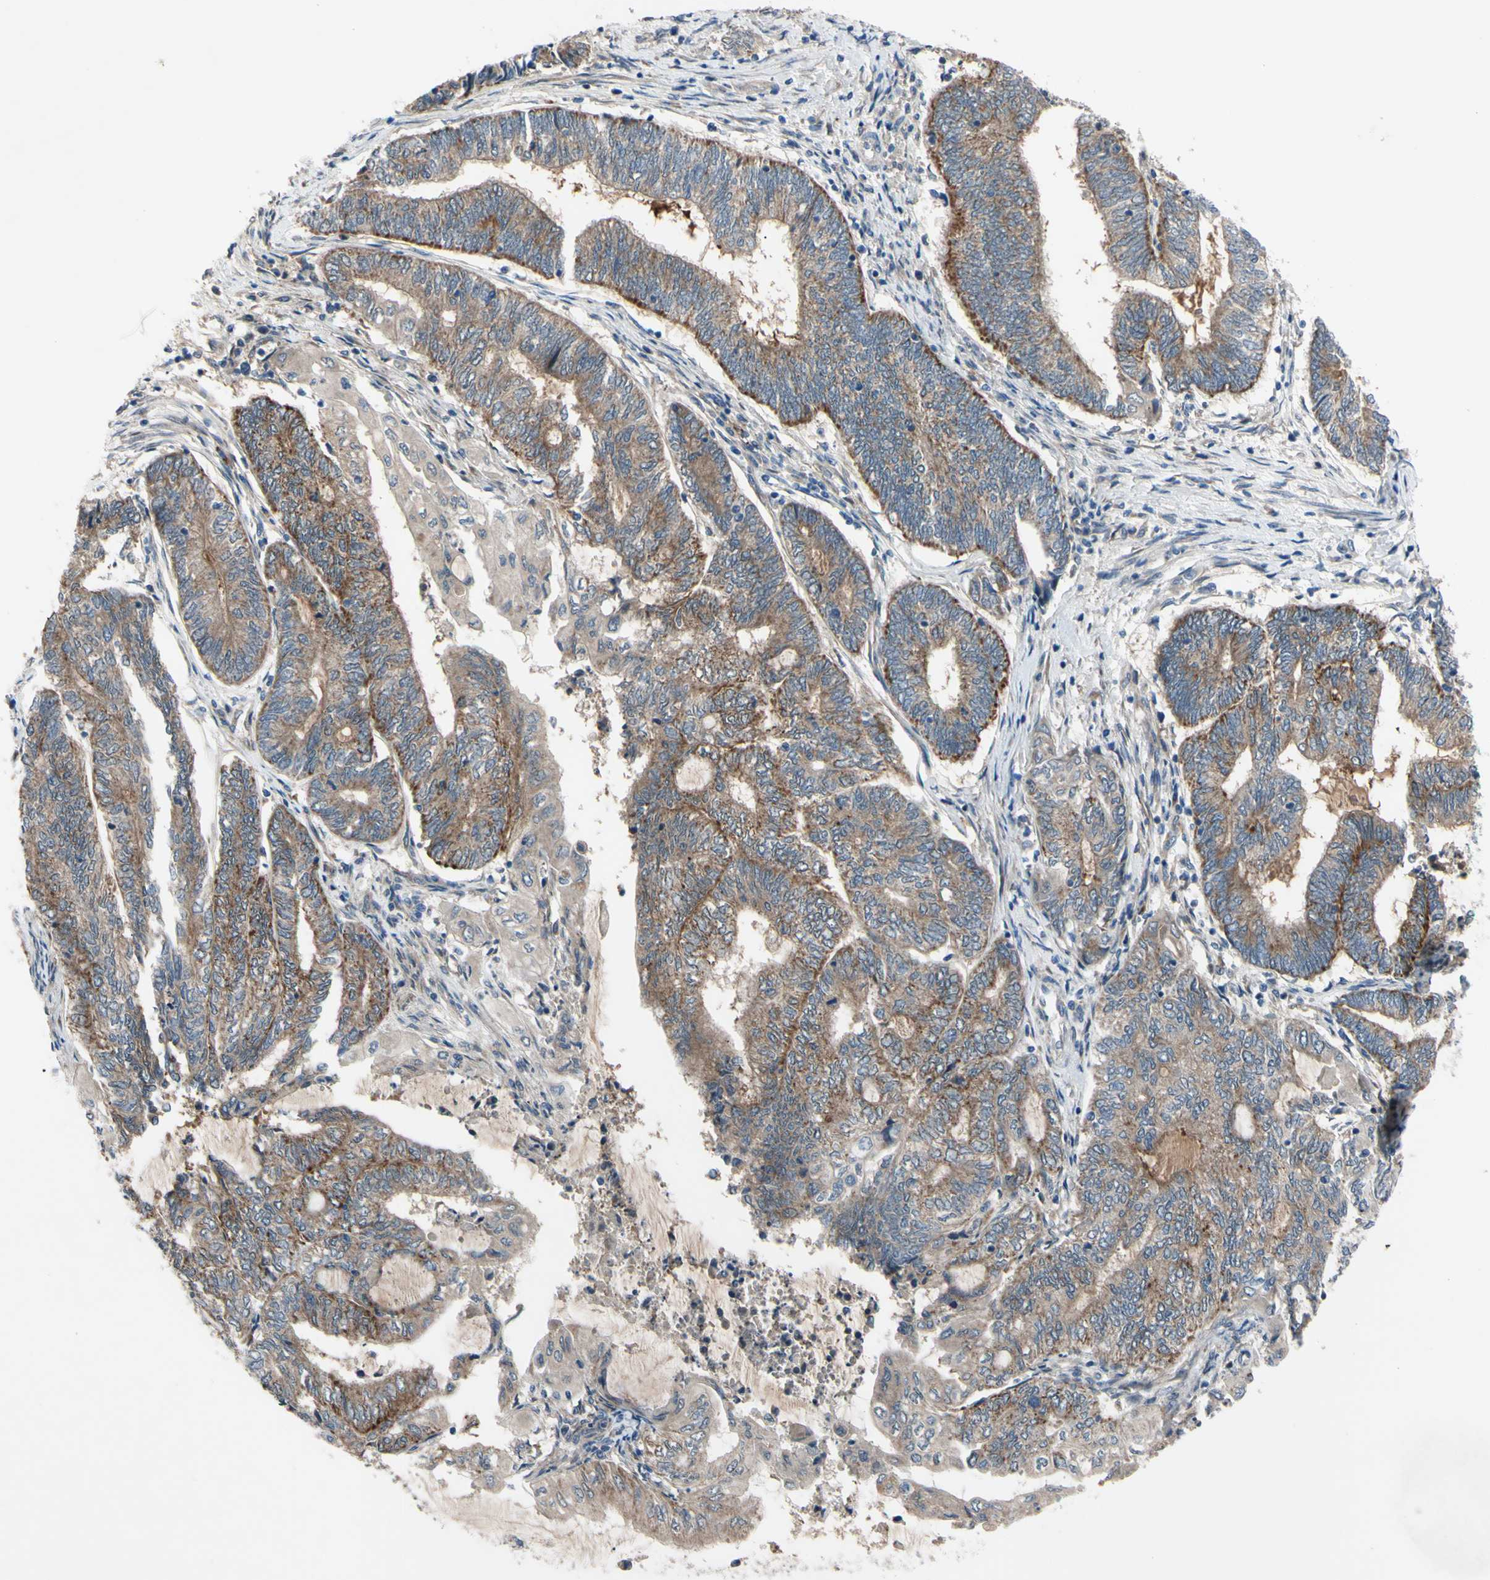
{"staining": {"intensity": "moderate", "quantity": ">75%", "location": "cytoplasmic/membranous"}, "tissue": "endometrial cancer", "cell_type": "Tumor cells", "image_type": "cancer", "snomed": [{"axis": "morphology", "description": "Adenocarcinoma, NOS"}, {"axis": "topography", "description": "Uterus"}, {"axis": "topography", "description": "Endometrium"}], "caption": "Protein expression analysis of endometrial adenocarcinoma reveals moderate cytoplasmic/membranous staining in about >75% of tumor cells.", "gene": "SVIL", "patient": {"sex": "female", "age": 70}}